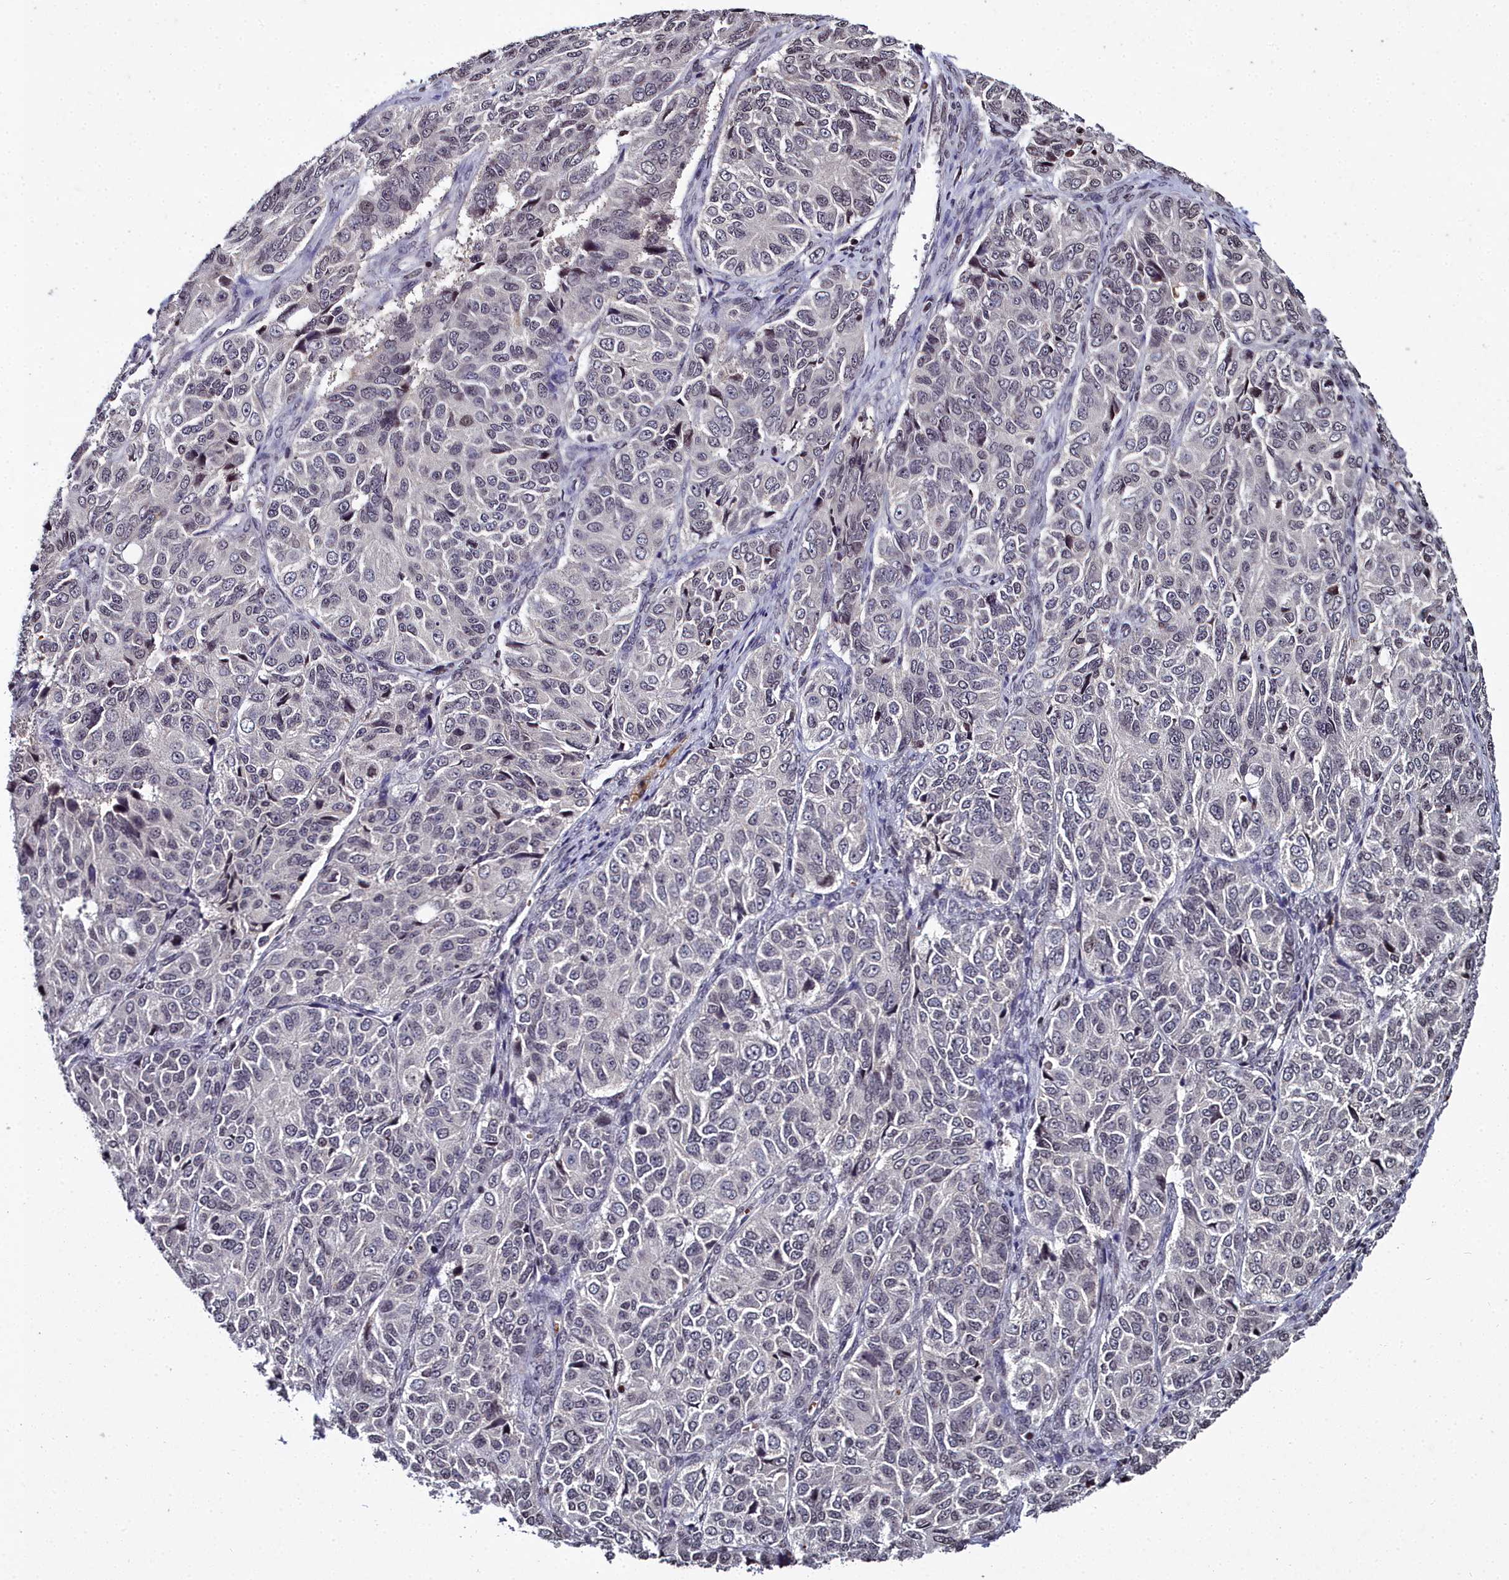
{"staining": {"intensity": "negative", "quantity": "none", "location": "none"}, "tissue": "ovarian cancer", "cell_type": "Tumor cells", "image_type": "cancer", "snomed": [{"axis": "morphology", "description": "Carcinoma, endometroid"}, {"axis": "topography", "description": "Ovary"}], "caption": "Immunohistochemistry histopathology image of human ovarian endometroid carcinoma stained for a protein (brown), which demonstrates no staining in tumor cells.", "gene": "FZD4", "patient": {"sex": "female", "age": 51}}